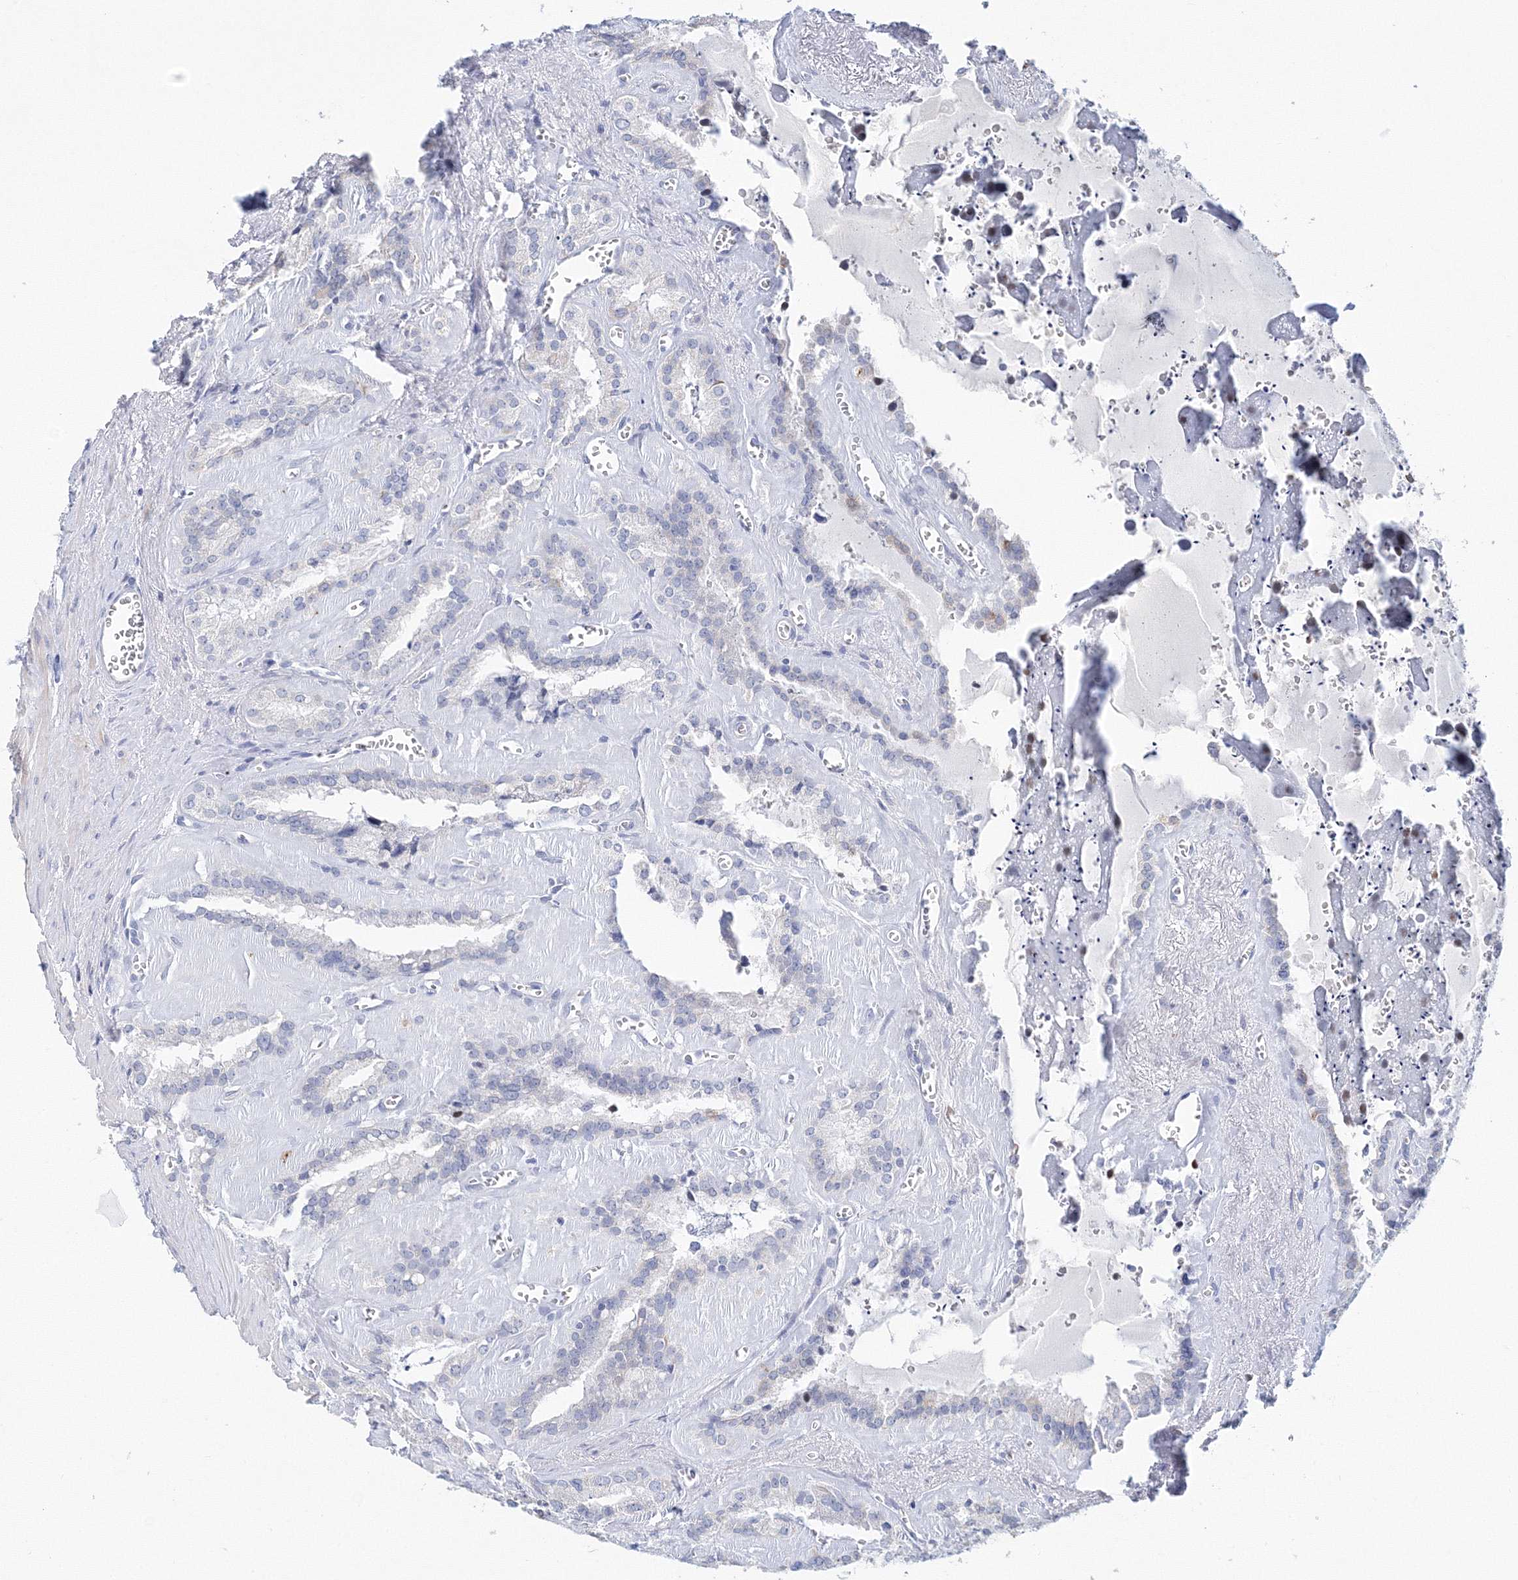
{"staining": {"intensity": "negative", "quantity": "none", "location": "none"}, "tissue": "seminal vesicle", "cell_type": "Glandular cells", "image_type": "normal", "snomed": [{"axis": "morphology", "description": "Normal tissue, NOS"}, {"axis": "topography", "description": "Prostate"}, {"axis": "topography", "description": "Seminal veicle"}], "caption": "This is an immunohistochemistry histopathology image of benign seminal vesicle. There is no positivity in glandular cells.", "gene": "LRRIQ4", "patient": {"sex": "male", "age": 59}}